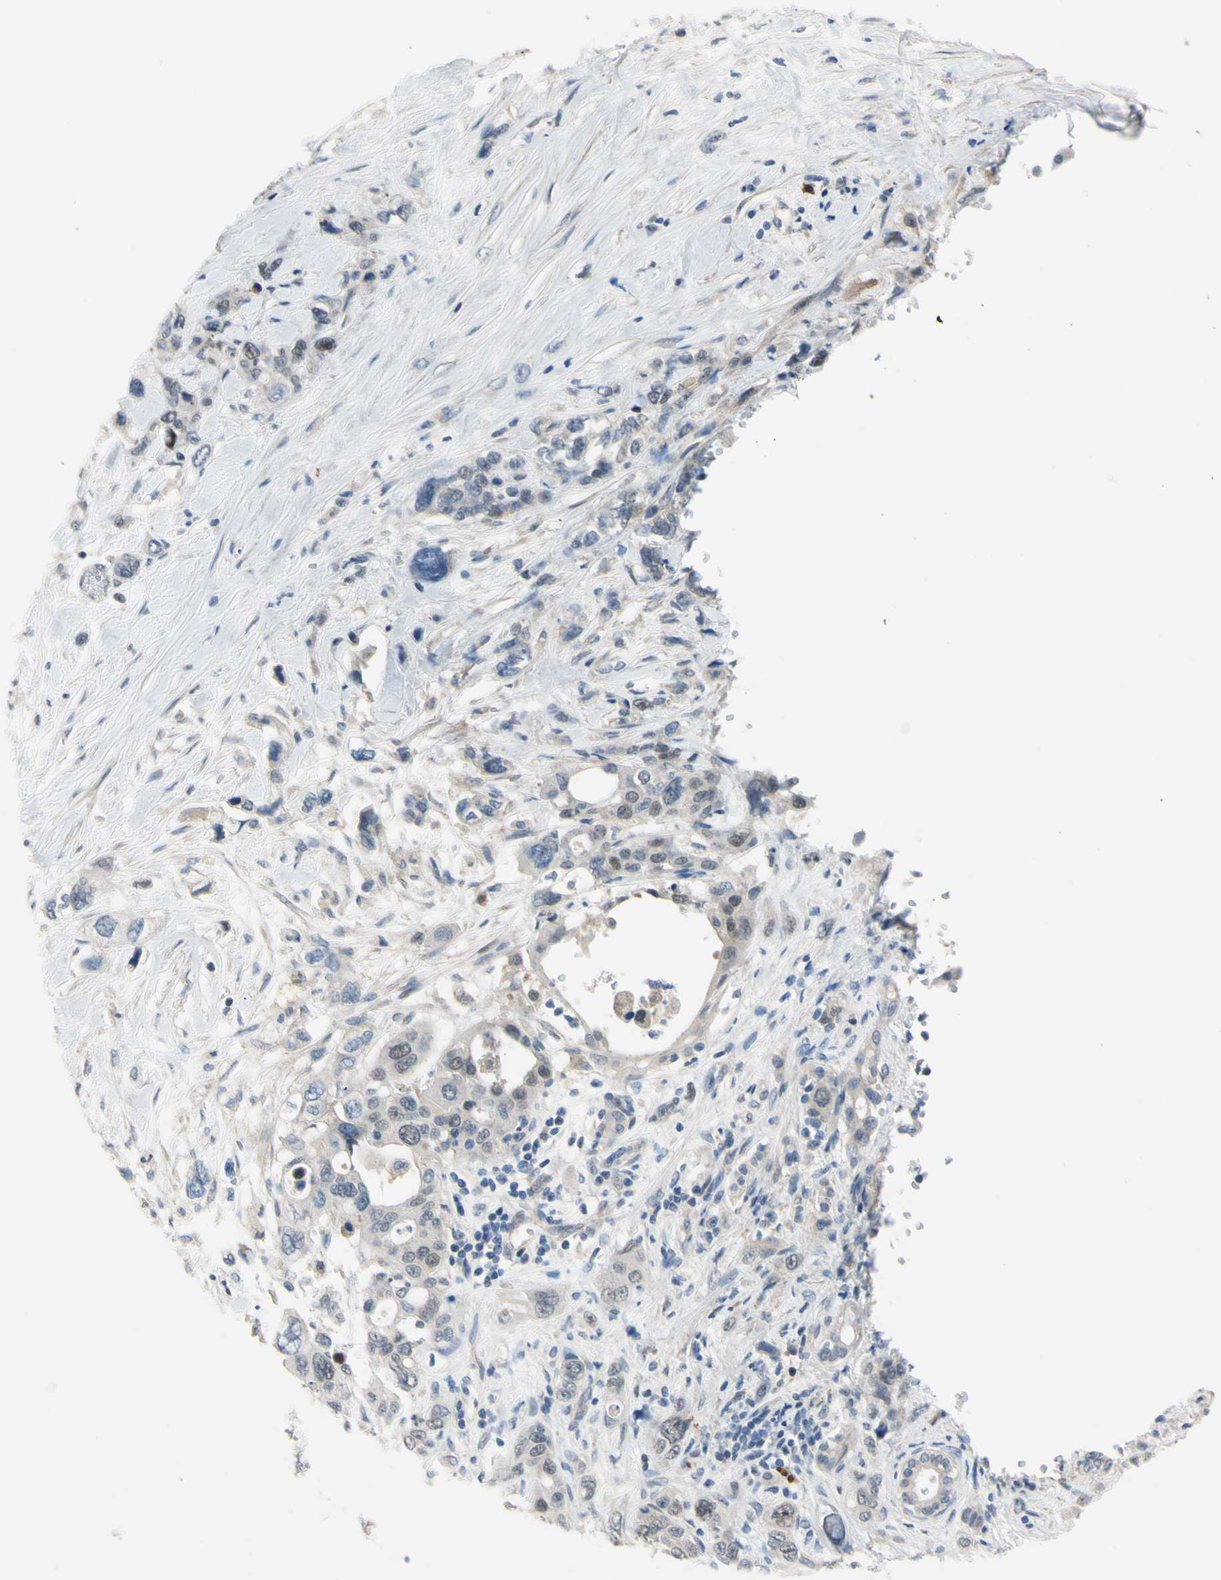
{"staining": {"intensity": "weak", "quantity": "<25%", "location": "nuclear"}, "tissue": "pancreatic cancer", "cell_type": "Tumor cells", "image_type": "cancer", "snomed": [{"axis": "morphology", "description": "Adenocarcinoma, NOS"}, {"axis": "topography", "description": "Pancreas"}], "caption": "This is an immunohistochemistry (IHC) image of adenocarcinoma (pancreatic). There is no staining in tumor cells.", "gene": "LHX9", "patient": {"sex": "male", "age": 46}}